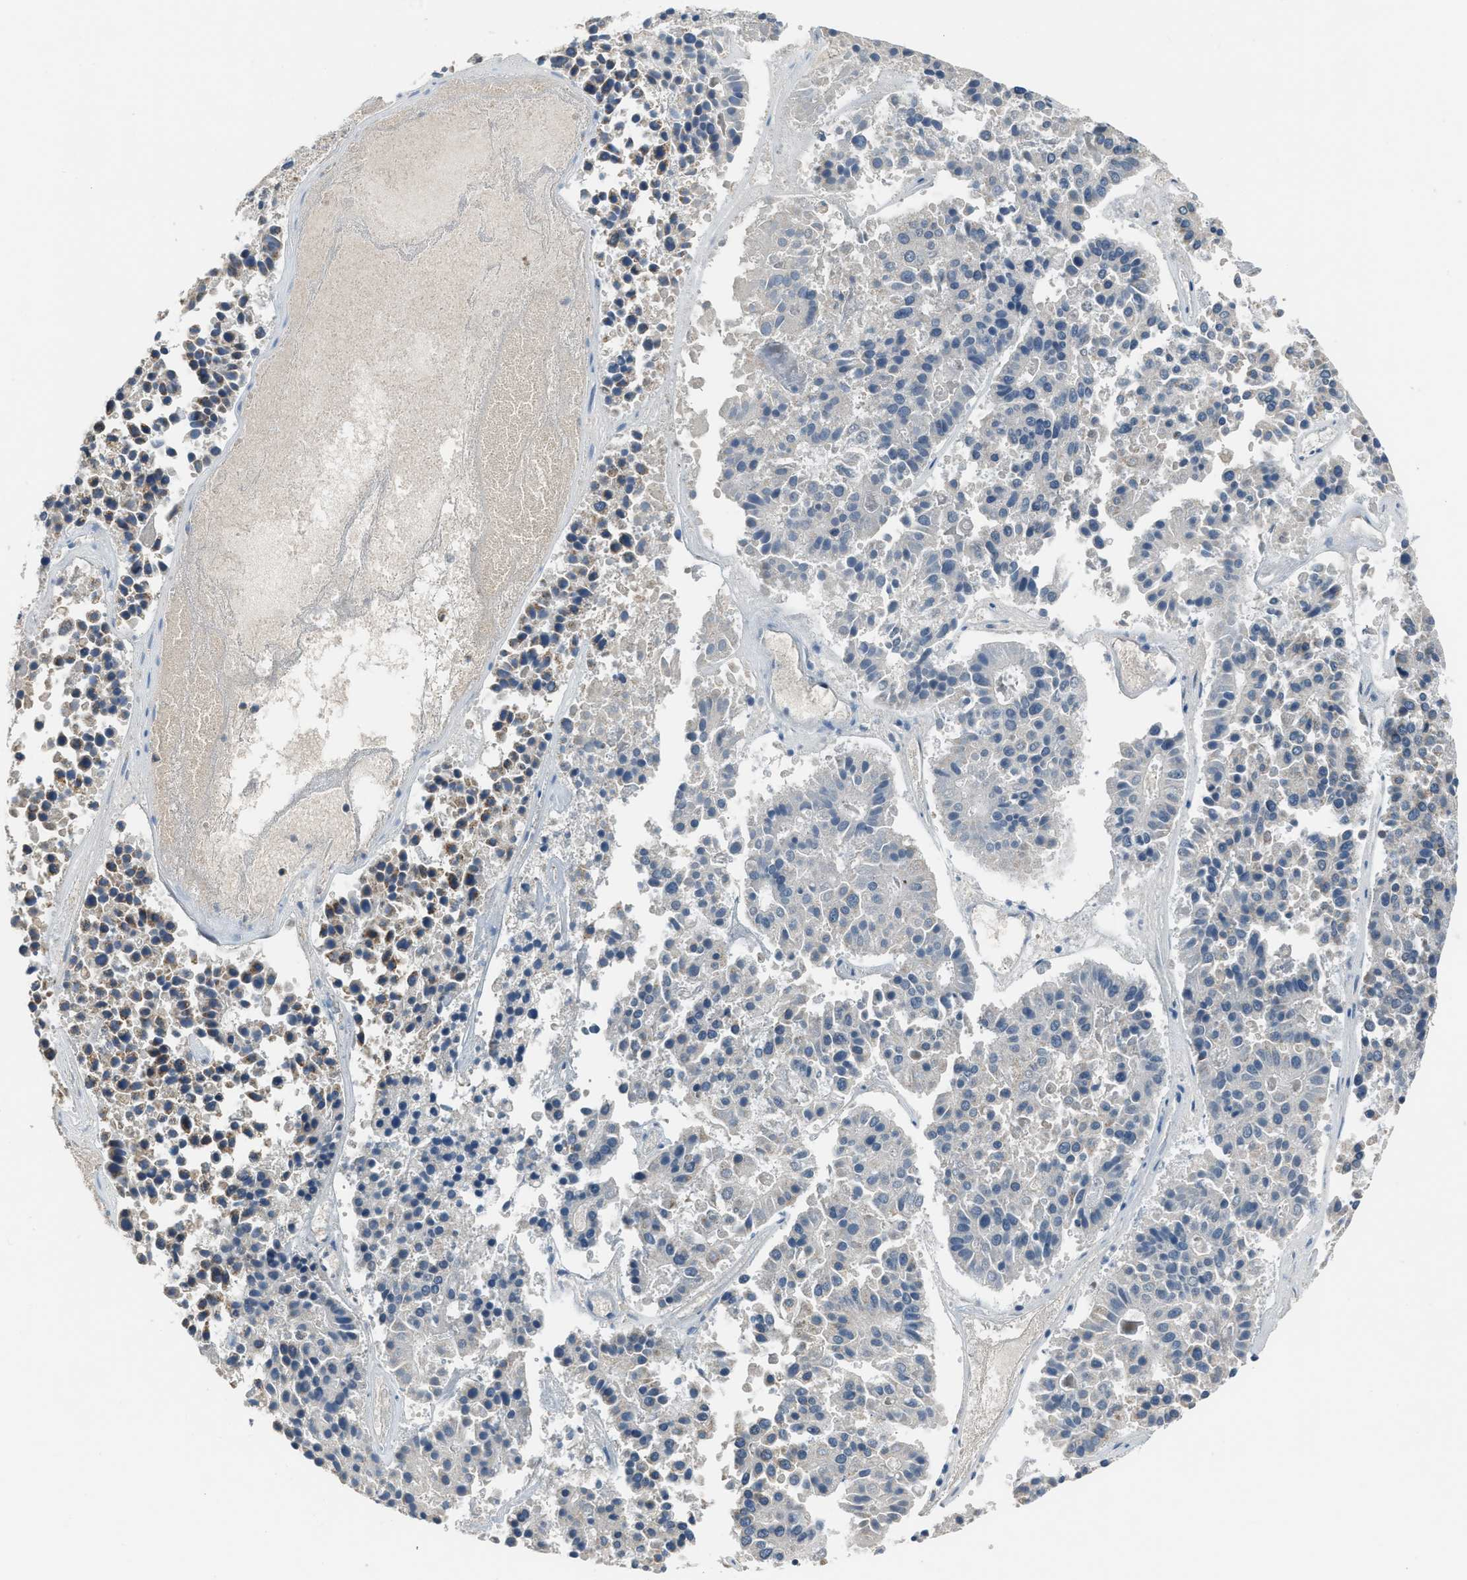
{"staining": {"intensity": "negative", "quantity": "none", "location": "none"}, "tissue": "pancreatic cancer", "cell_type": "Tumor cells", "image_type": "cancer", "snomed": [{"axis": "morphology", "description": "Adenocarcinoma, NOS"}, {"axis": "topography", "description": "Pancreas"}], "caption": "Adenocarcinoma (pancreatic) was stained to show a protein in brown. There is no significant expression in tumor cells.", "gene": "CHN2", "patient": {"sex": "male", "age": 50}}